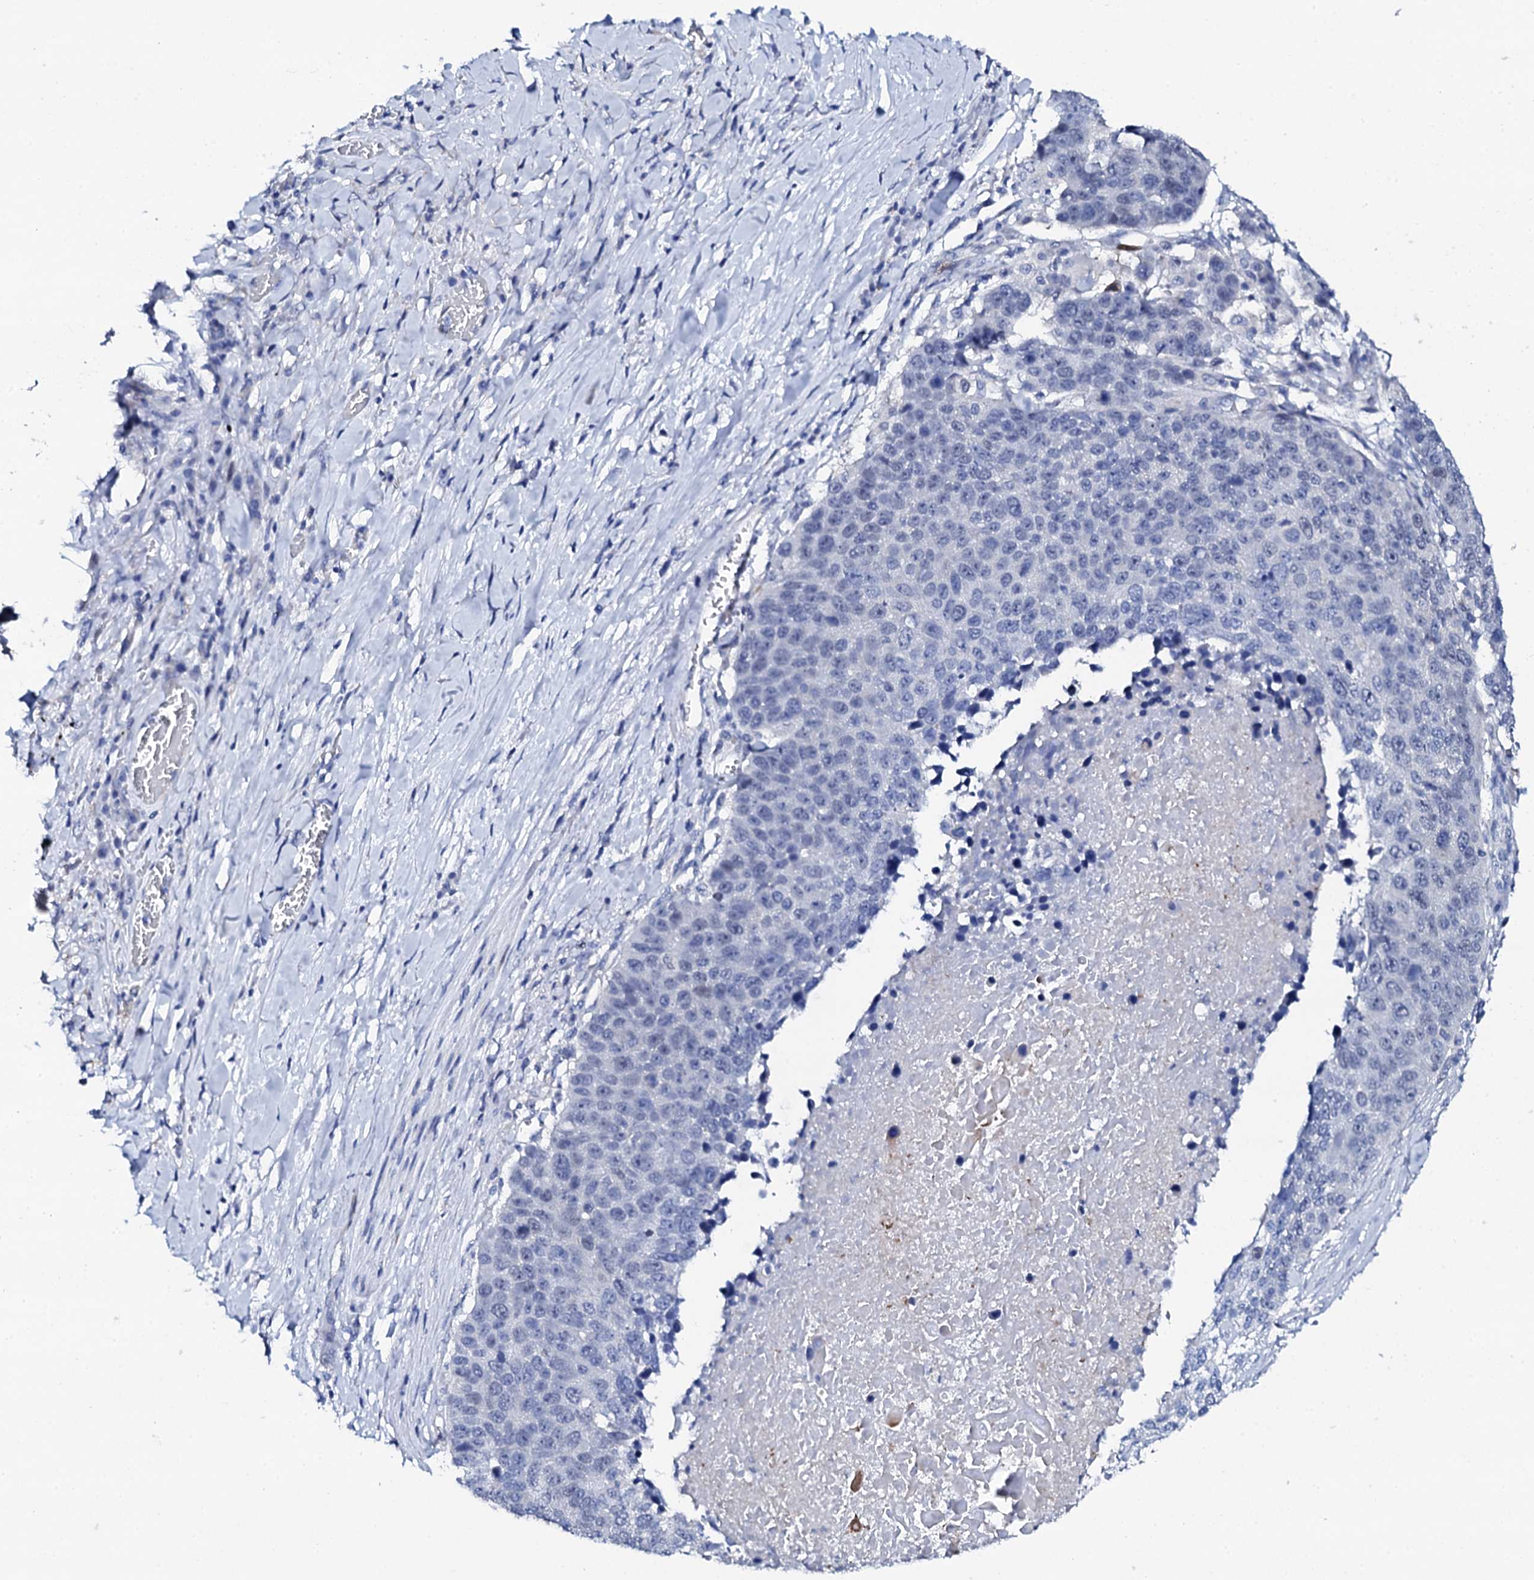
{"staining": {"intensity": "negative", "quantity": "none", "location": "none"}, "tissue": "lung cancer", "cell_type": "Tumor cells", "image_type": "cancer", "snomed": [{"axis": "morphology", "description": "Normal tissue, NOS"}, {"axis": "morphology", "description": "Squamous cell carcinoma, NOS"}, {"axis": "topography", "description": "Lymph node"}, {"axis": "topography", "description": "Lung"}], "caption": "This is an immunohistochemistry micrograph of lung cancer (squamous cell carcinoma). There is no positivity in tumor cells.", "gene": "NUDT13", "patient": {"sex": "male", "age": 66}}